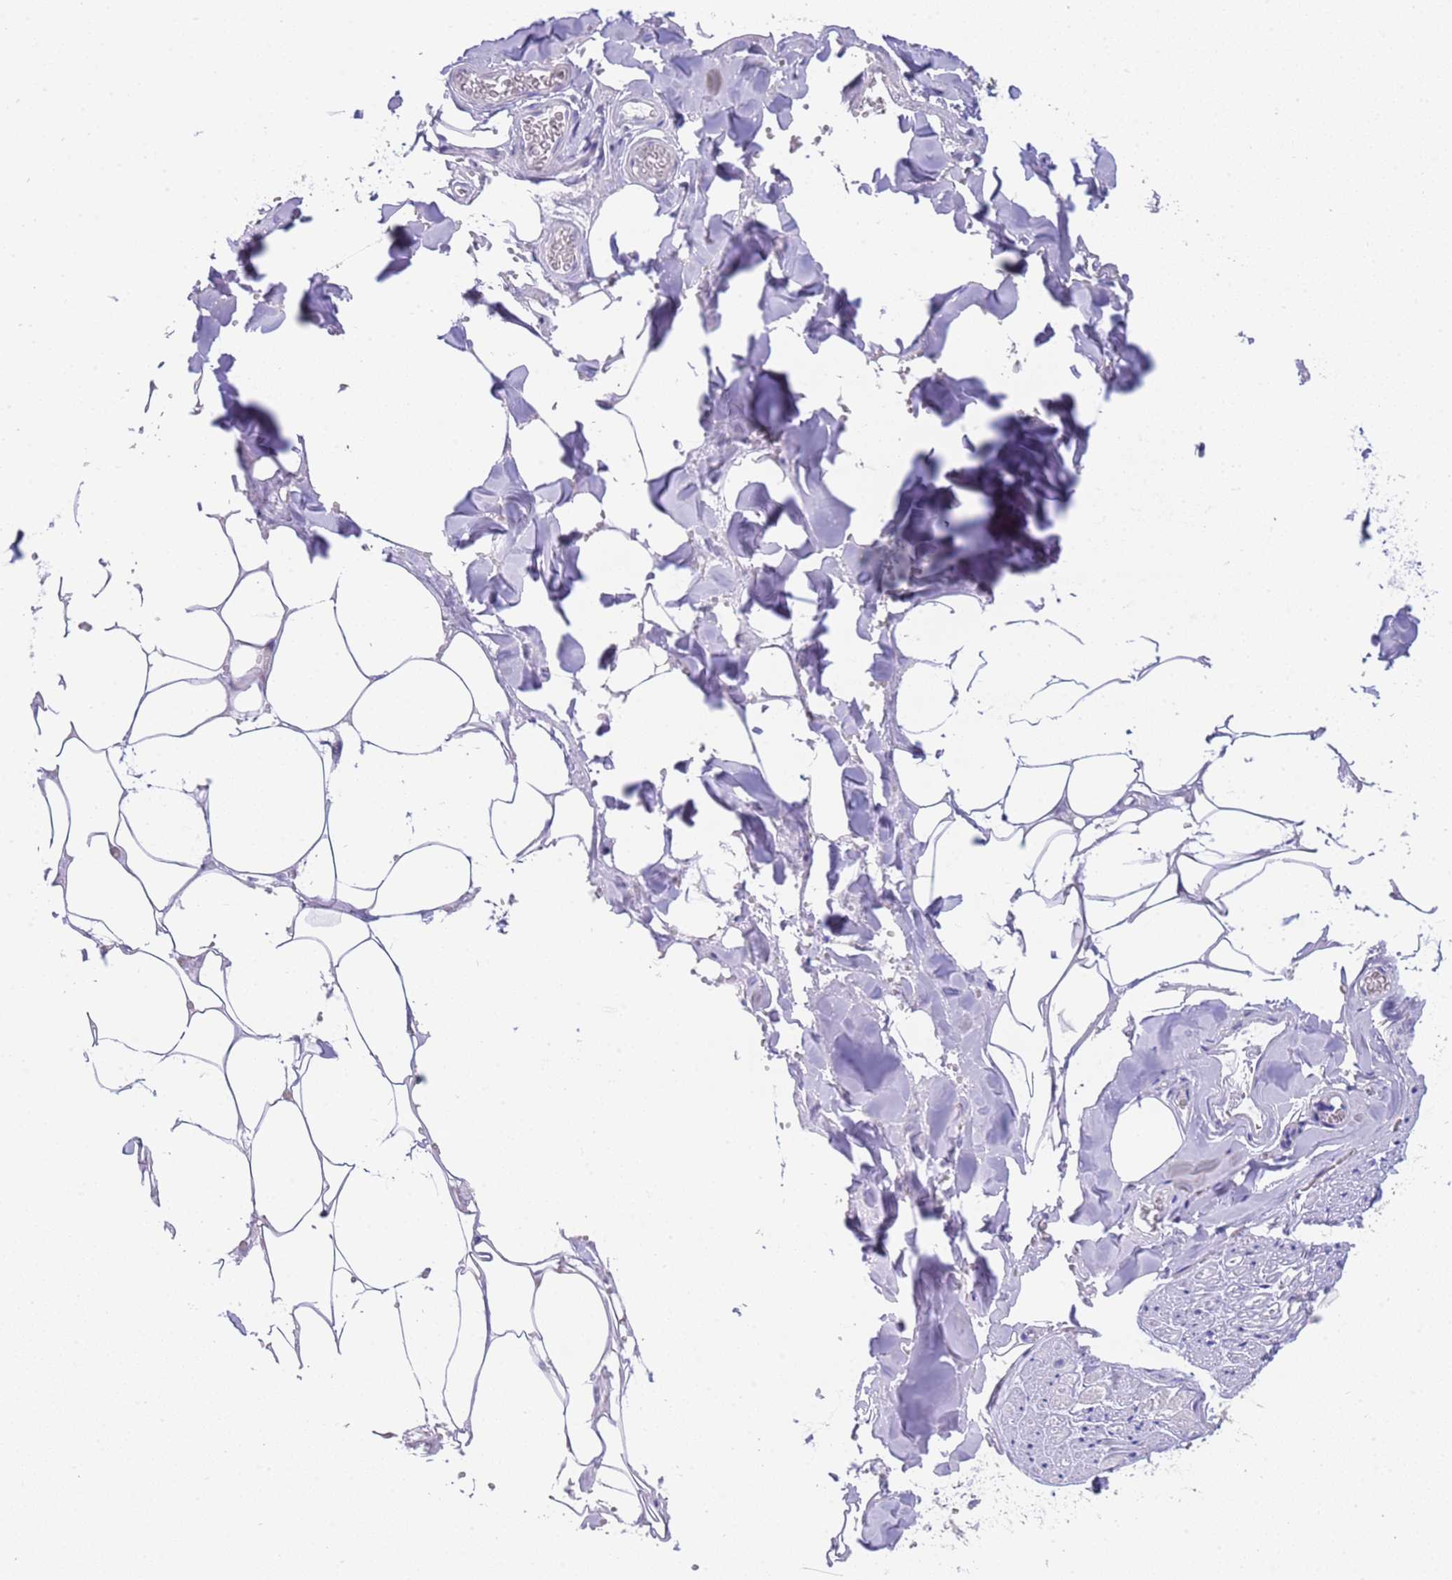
{"staining": {"intensity": "negative", "quantity": "none", "location": "none"}, "tissue": "adipose tissue", "cell_type": "Adipocytes", "image_type": "normal", "snomed": [{"axis": "morphology", "description": "Normal tissue, NOS"}, {"axis": "topography", "description": "Salivary gland"}, {"axis": "topography", "description": "Peripheral nerve tissue"}], "caption": "Protein analysis of normal adipose tissue displays no significant staining in adipocytes.", "gene": "USP38", "patient": {"sex": "male", "age": 38}}